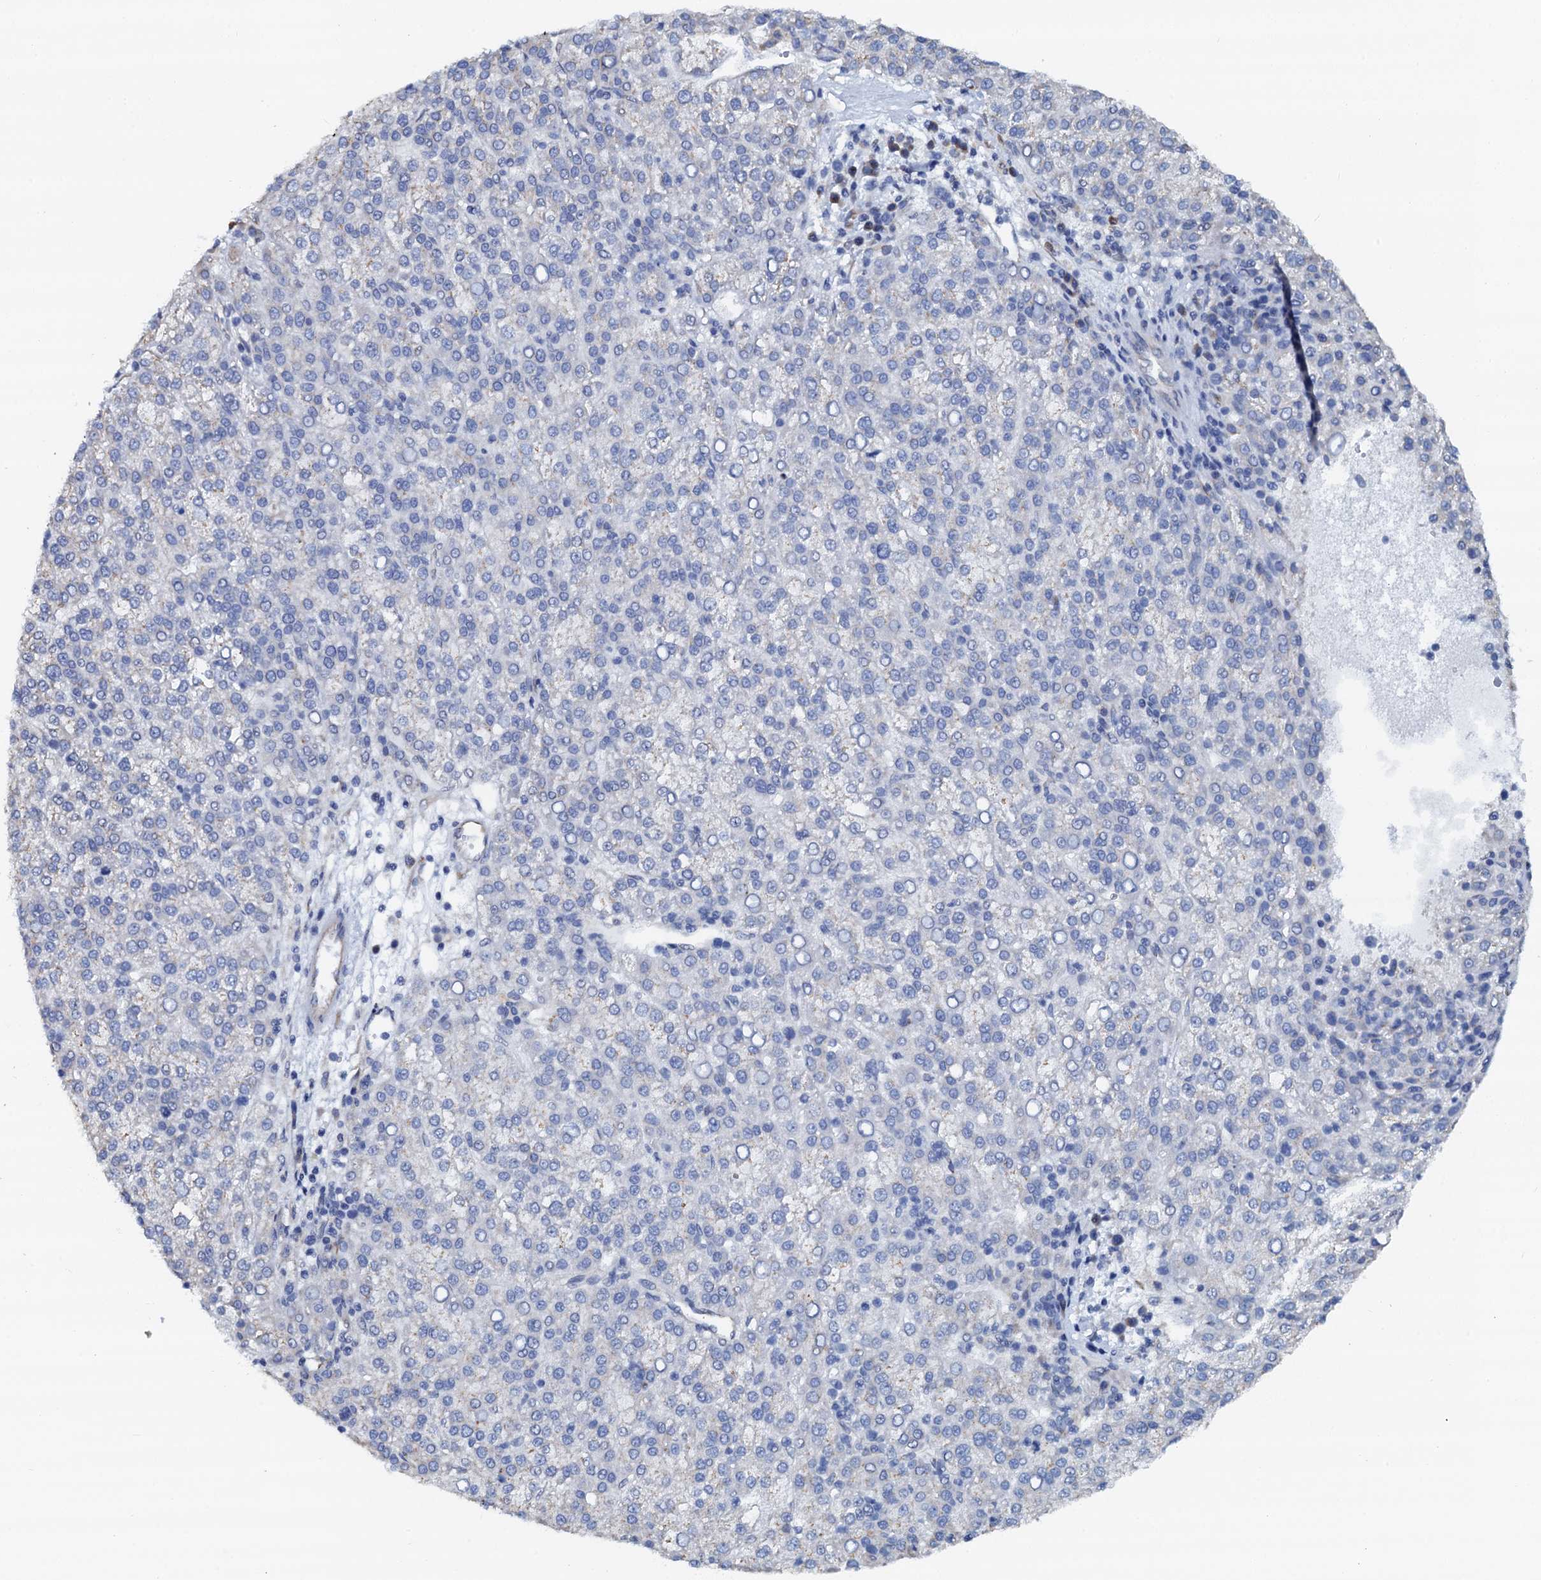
{"staining": {"intensity": "negative", "quantity": "none", "location": "none"}, "tissue": "liver cancer", "cell_type": "Tumor cells", "image_type": "cancer", "snomed": [{"axis": "morphology", "description": "Carcinoma, Hepatocellular, NOS"}, {"axis": "topography", "description": "Liver"}], "caption": "Tumor cells show no significant protein staining in hepatocellular carcinoma (liver).", "gene": "AKAP3", "patient": {"sex": "female", "age": 58}}